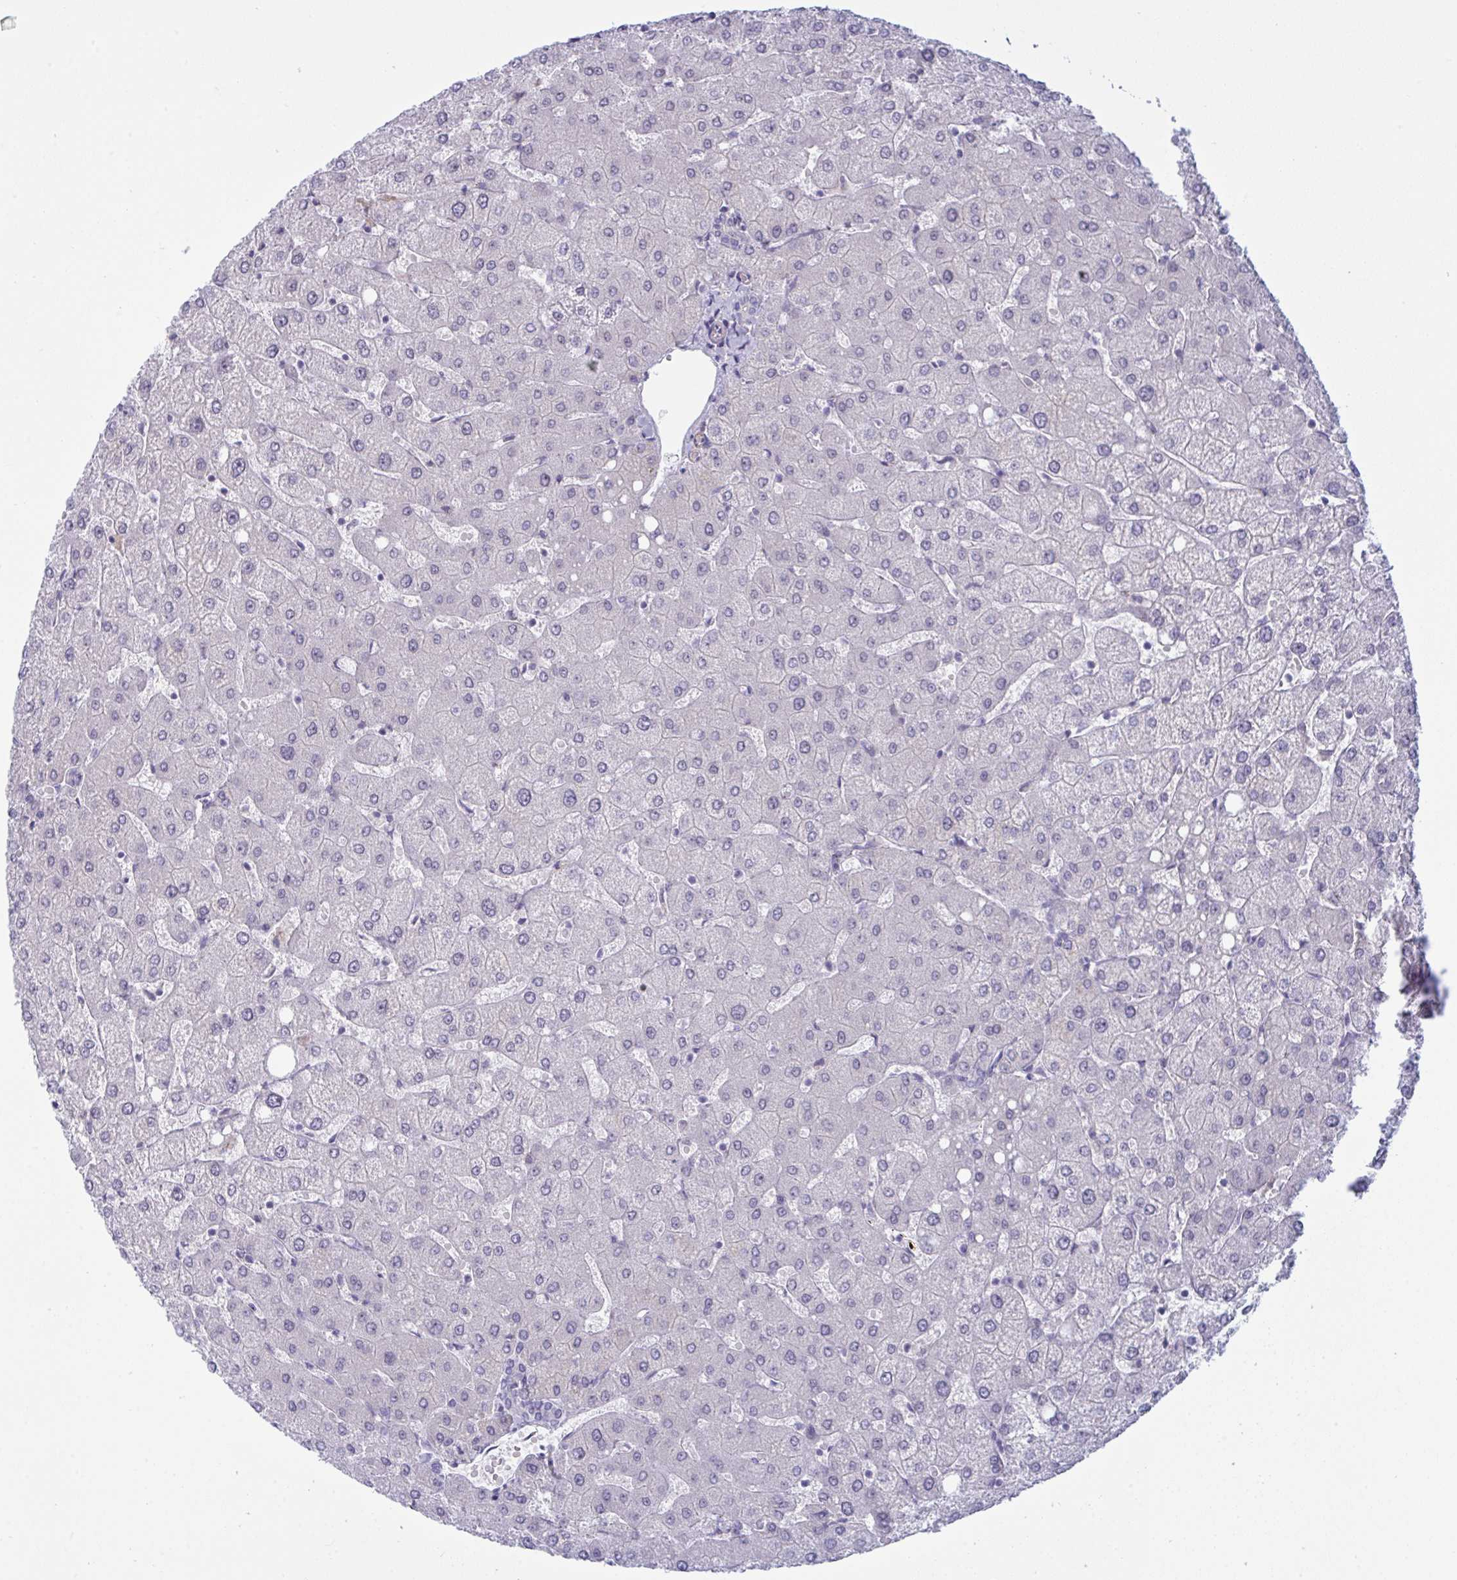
{"staining": {"intensity": "negative", "quantity": "none", "location": "none"}, "tissue": "liver", "cell_type": "Cholangiocytes", "image_type": "normal", "snomed": [{"axis": "morphology", "description": "Normal tissue, NOS"}, {"axis": "topography", "description": "Liver"}], "caption": "An immunohistochemistry histopathology image of unremarkable liver is shown. There is no staining in cholangiocytes of liver. Nuclei are stained in blue.", "gene": "DCBLD1", "patient": {"sex": "female", "age": 54}}